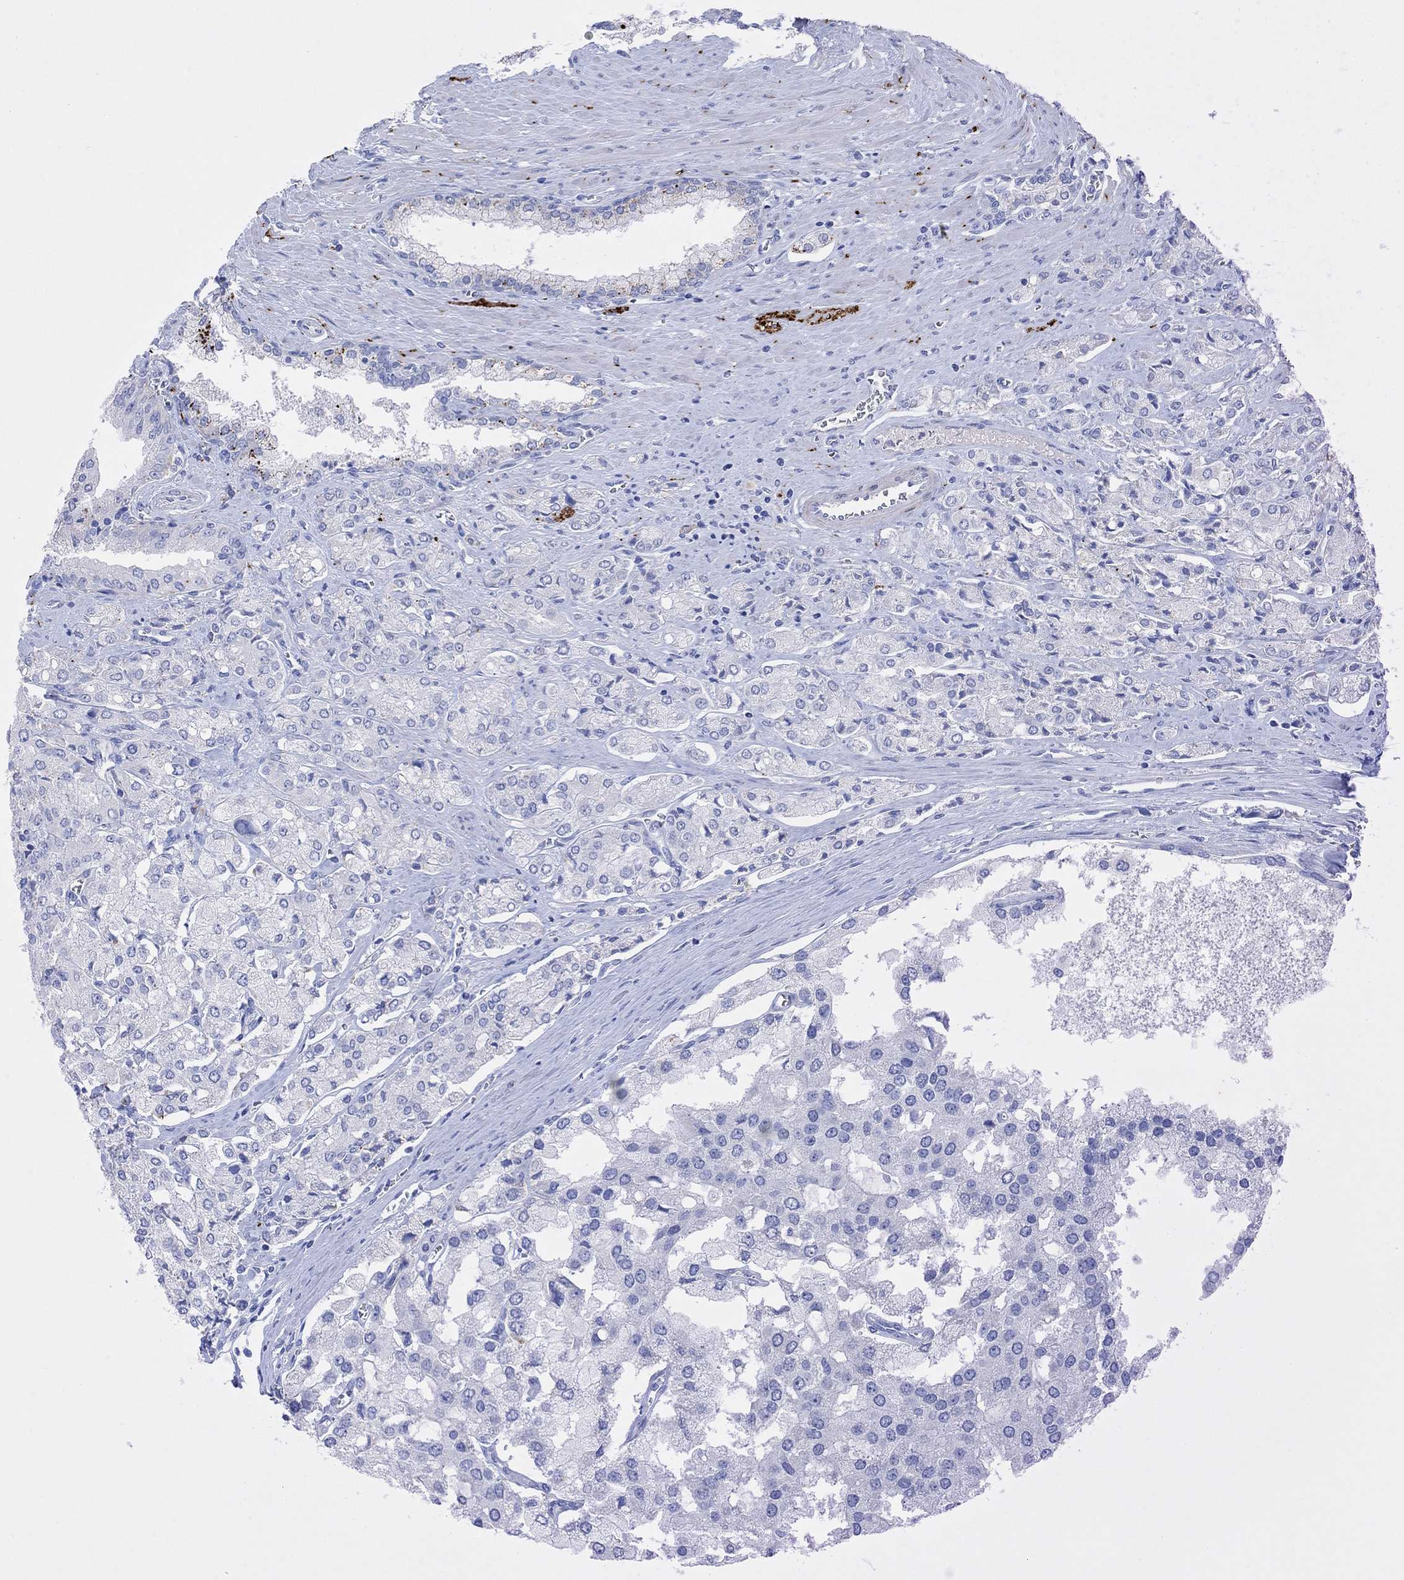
{"staining": {"intensity": "negative", "quantity": "none", "location": "none"}, "tissue": "prostate cancer", "cell_type": "Tumor cells", "image_type": "cancer", "snomed": [{"axis": "morphology", "description": "Adenocarcinoma, NOS"}, {"axis": "topography", "description": "Prostate and seminal vesicle, NOS"}, {"axis": "topography", "description": "Prostate"}], "caption": "Immunohistochemistry of prostate adenocarcinoma displays no positivity in tumor cells.", "gene": "VAT1L", "patient": {"sex": "male", "age": 67}}